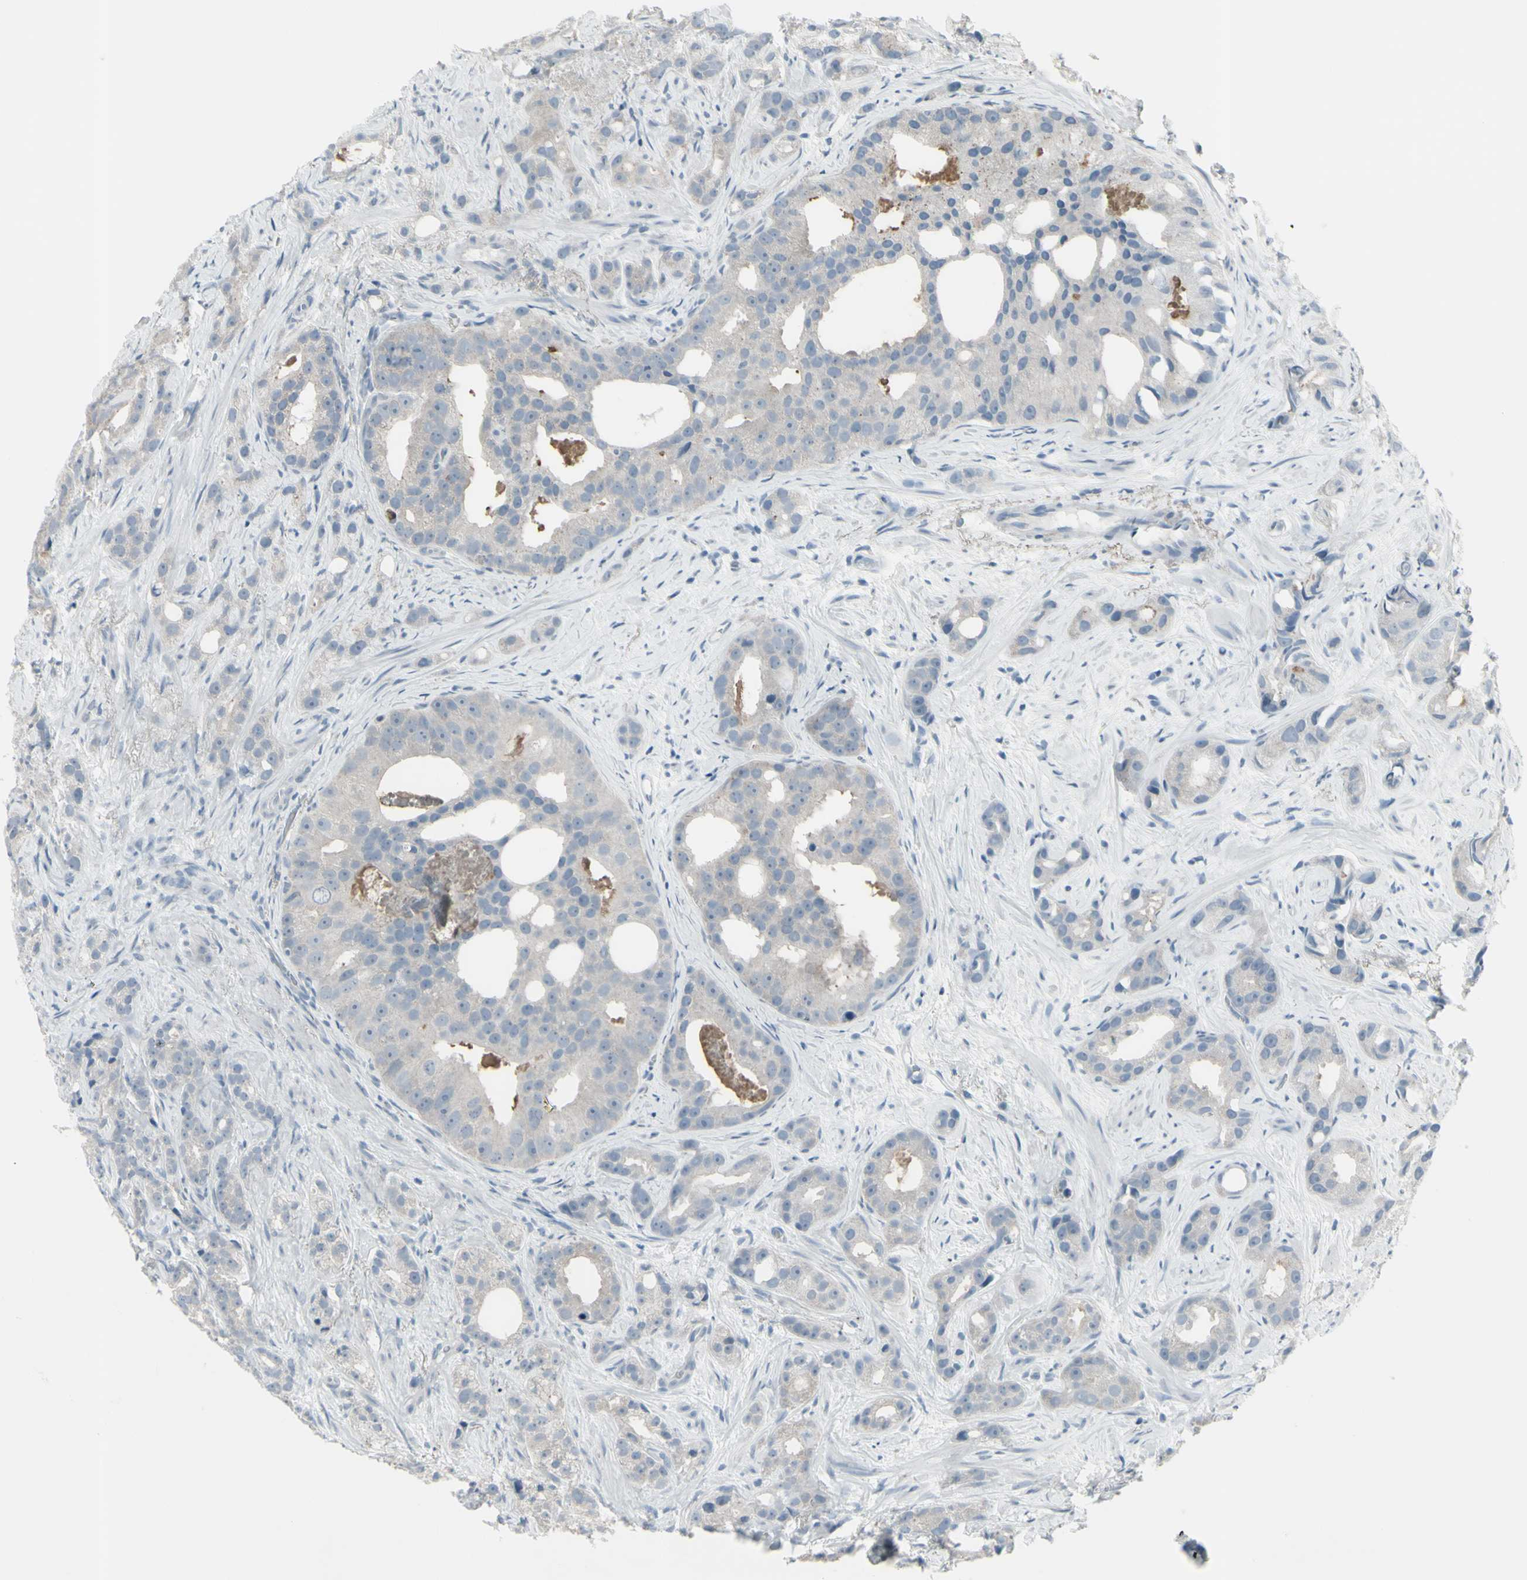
{"staining": {"intensity": "weak", "quantity": "25%-75%", "location": "cytoplasmic/membranous"}, "tissue": "prostate cancer", "cell_type": "Tumor cells", "image_type": "cancer", "snomed": [{"axis": "morphology", "description": "Adenocarcinoma, Low grade"}, {"axis": "topography", "description": "Prostate"}], "caption": "High-power microscopy captured an IHC micrograph of adenocarcinoma (low-grade) (prostate), revealing weak cytoplasmic/membranous expression in about 25%-75% of tumor cells.", "gene": "RAB3A", "patient": {"sex": "male", "age": 89}}